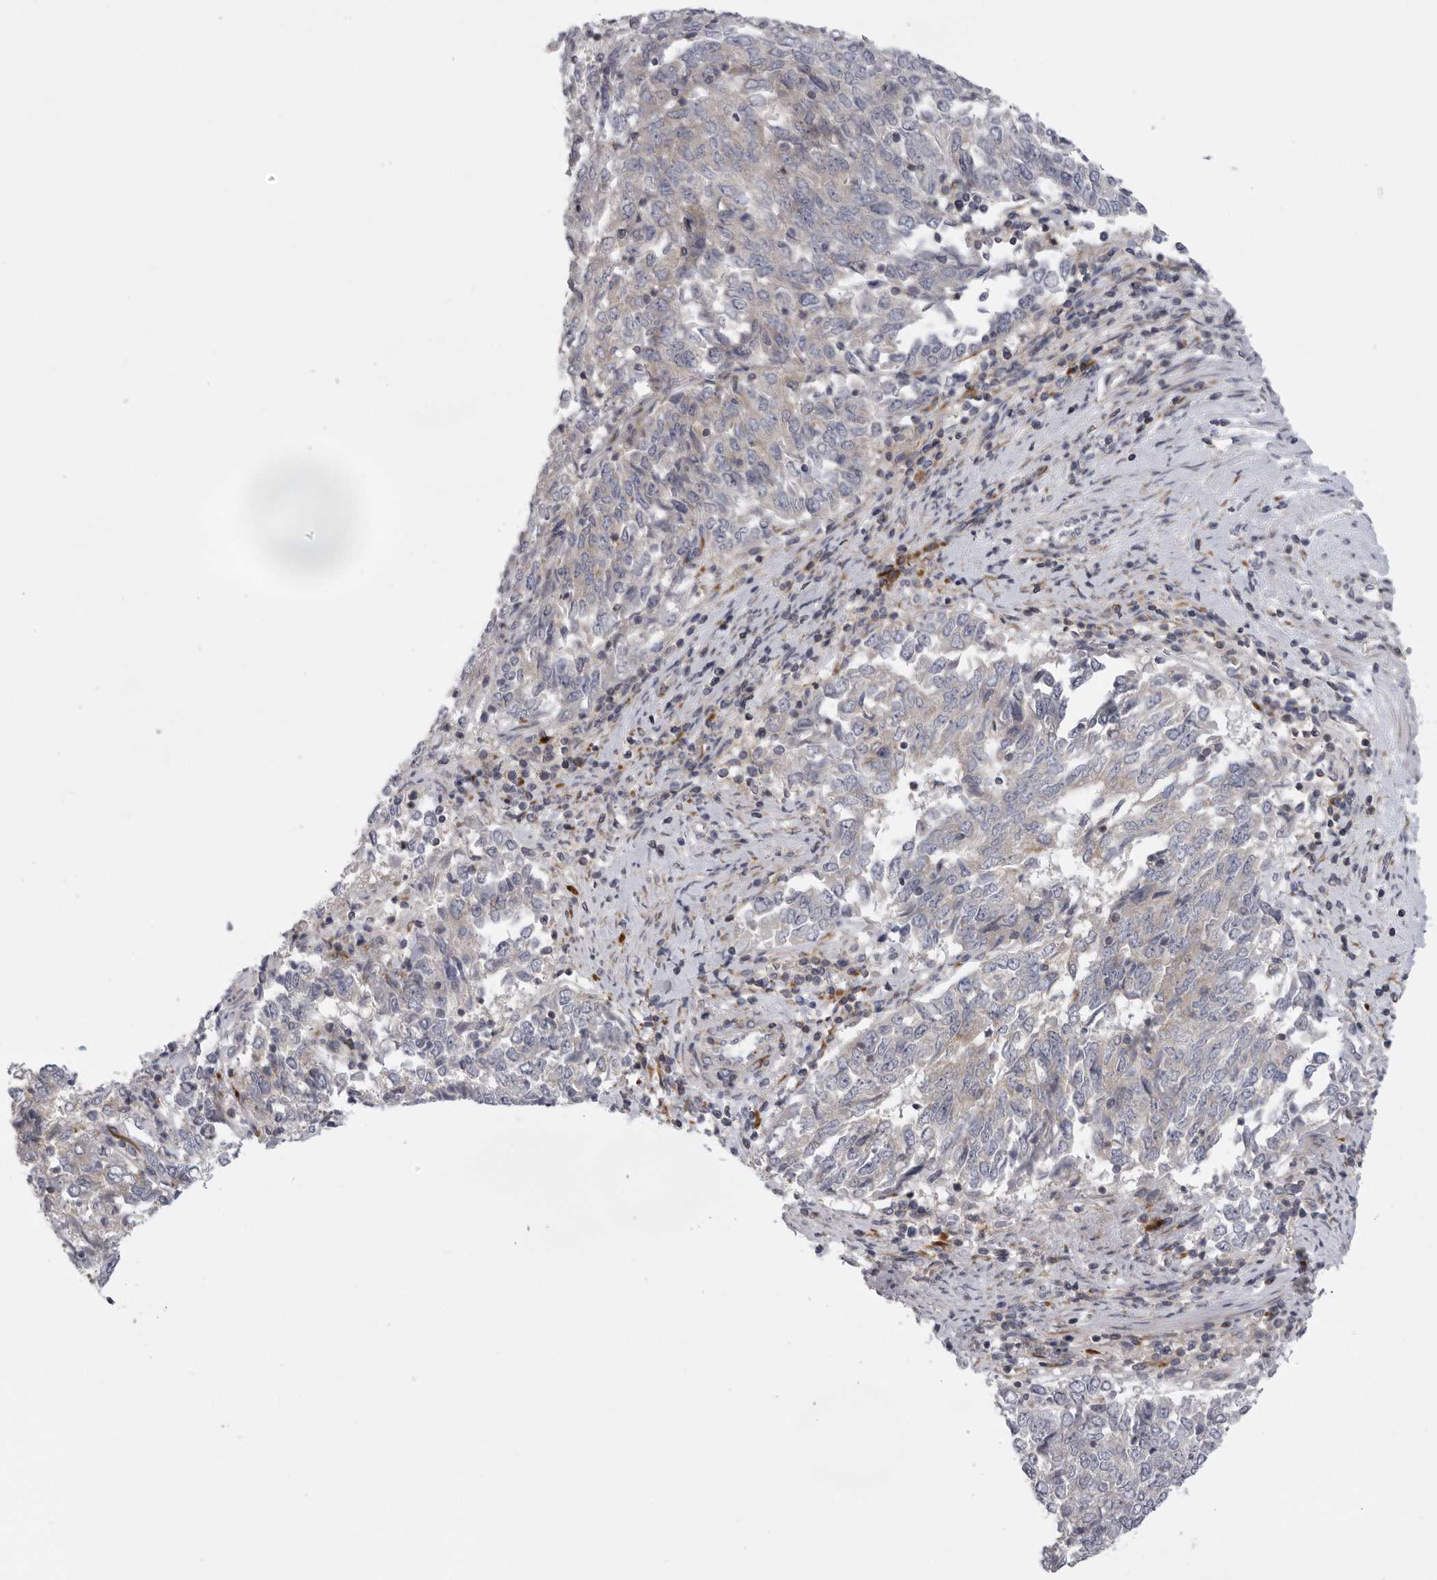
{"staining": {"intensity": "weak", "quantity": "<25%", "location": "cytoplasmic/membranous"}, "tissue": "endometrial cancer", "cell_type": "Tumor cells", "image_type": "cancer", "snomed": [{"axis": "morphology", "description": "Adenocarcinoma, NOS"}, {"axis": "topography", "description": "Endometrium"}], "caption": "High magnification brightfield microscopy of endometrial cancer (adenocarcinoma) stained with DAB (3,3'-diaminobenzidine) (brown) and counterstained with hematoxylin (blue): tumor cells show no significant positivity.", "gene": "USP24", "patient": {"sex": "female", "age": 80}}